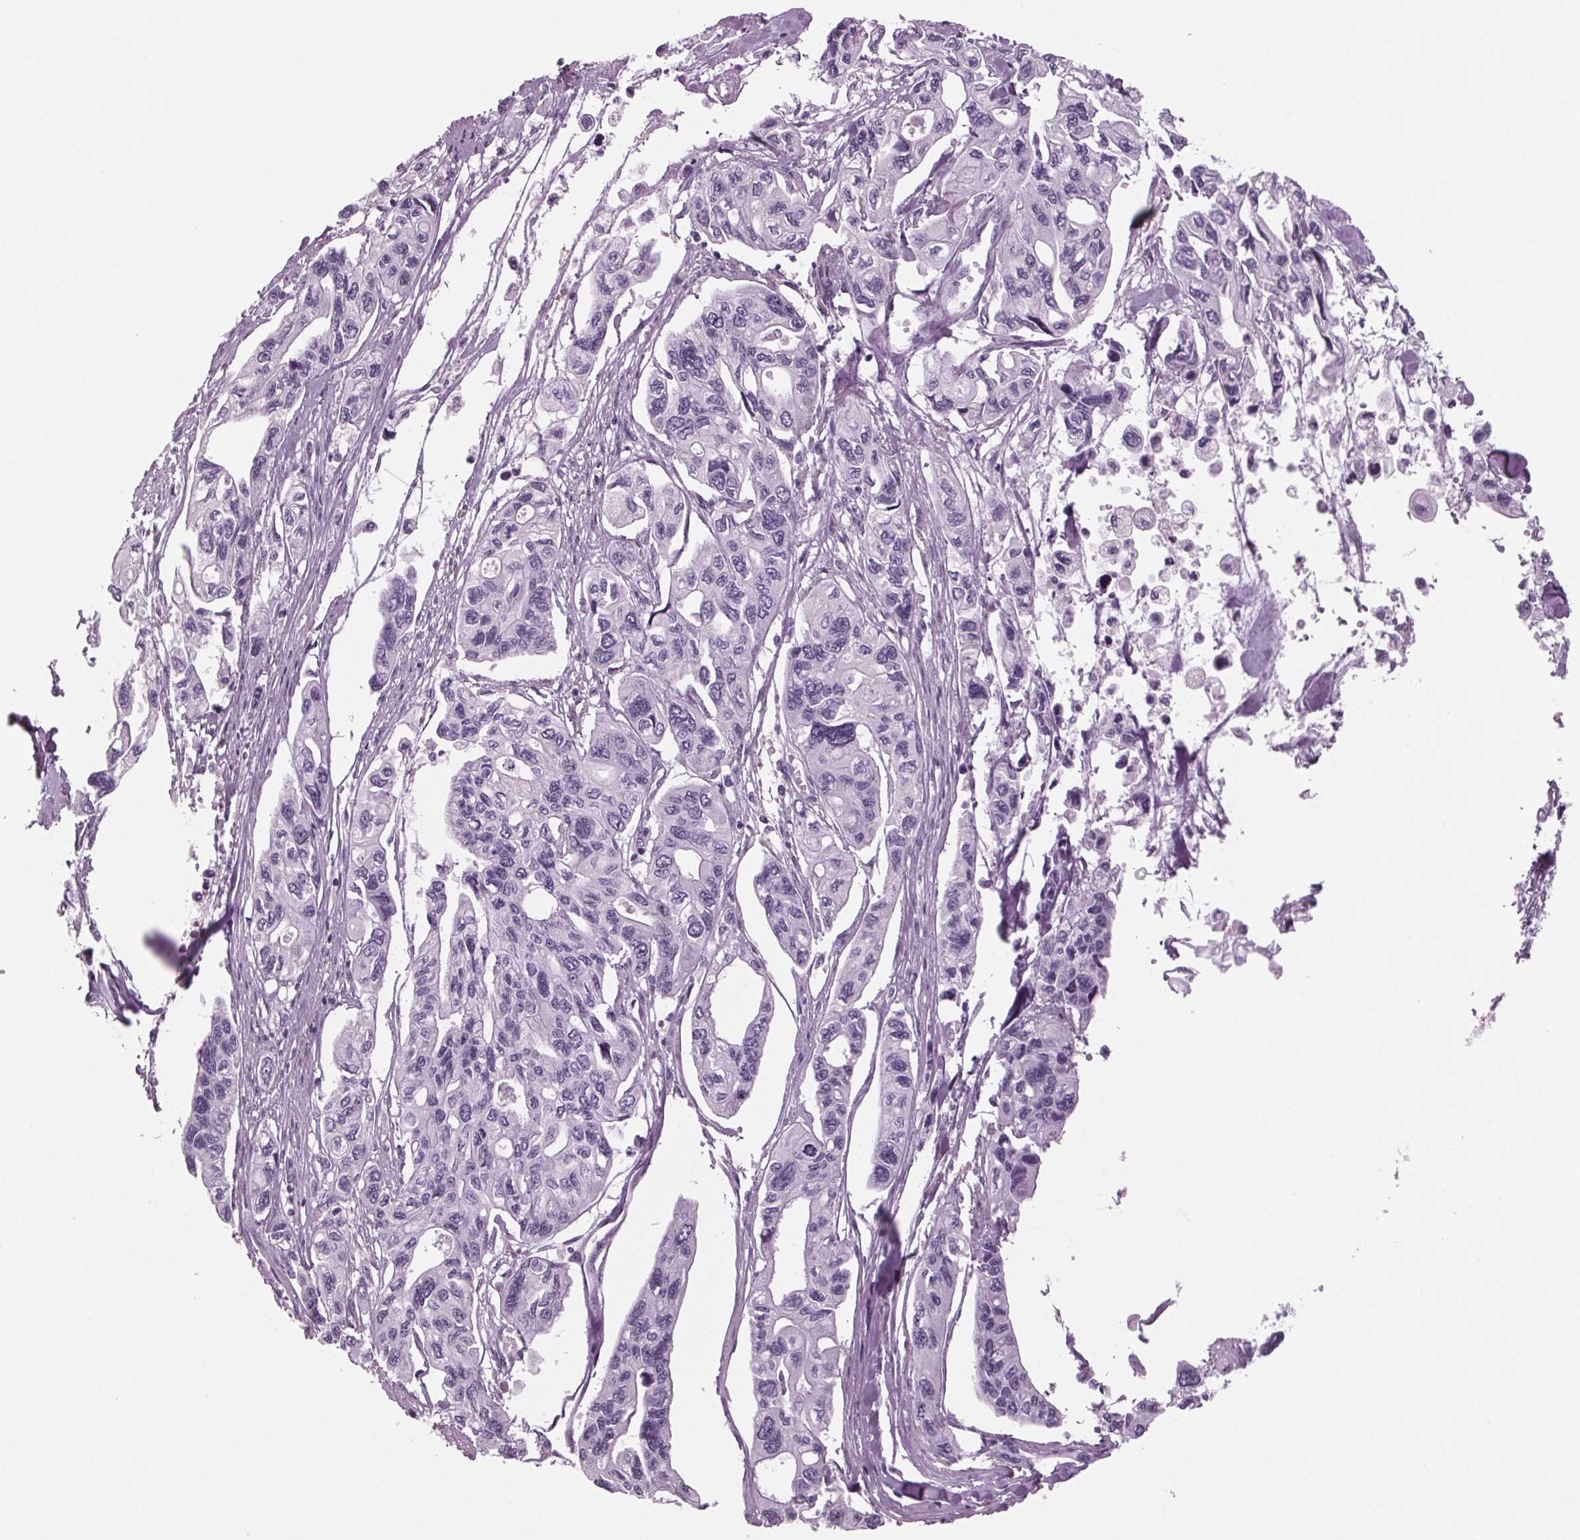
{"staining": {"intensity": "negative", "quantity": "none", "location": "none"}, "tissue": "pancreatic cancer", "cell_type": "Tumor cells", "image_type": "cancer", "snomed": [{"axis": "morphology", "description": "Adenocarcinoma, NOS"}, {"axis": "topography", "description": "Pancreas"}], "caption": "This is an immunohistochemistry (IHC) photomicrograph of pancreatic cancer. There is no expression in tumor cells.", "gene": "BHLHE22", "patient": {"sex": "female", "age": 76}}